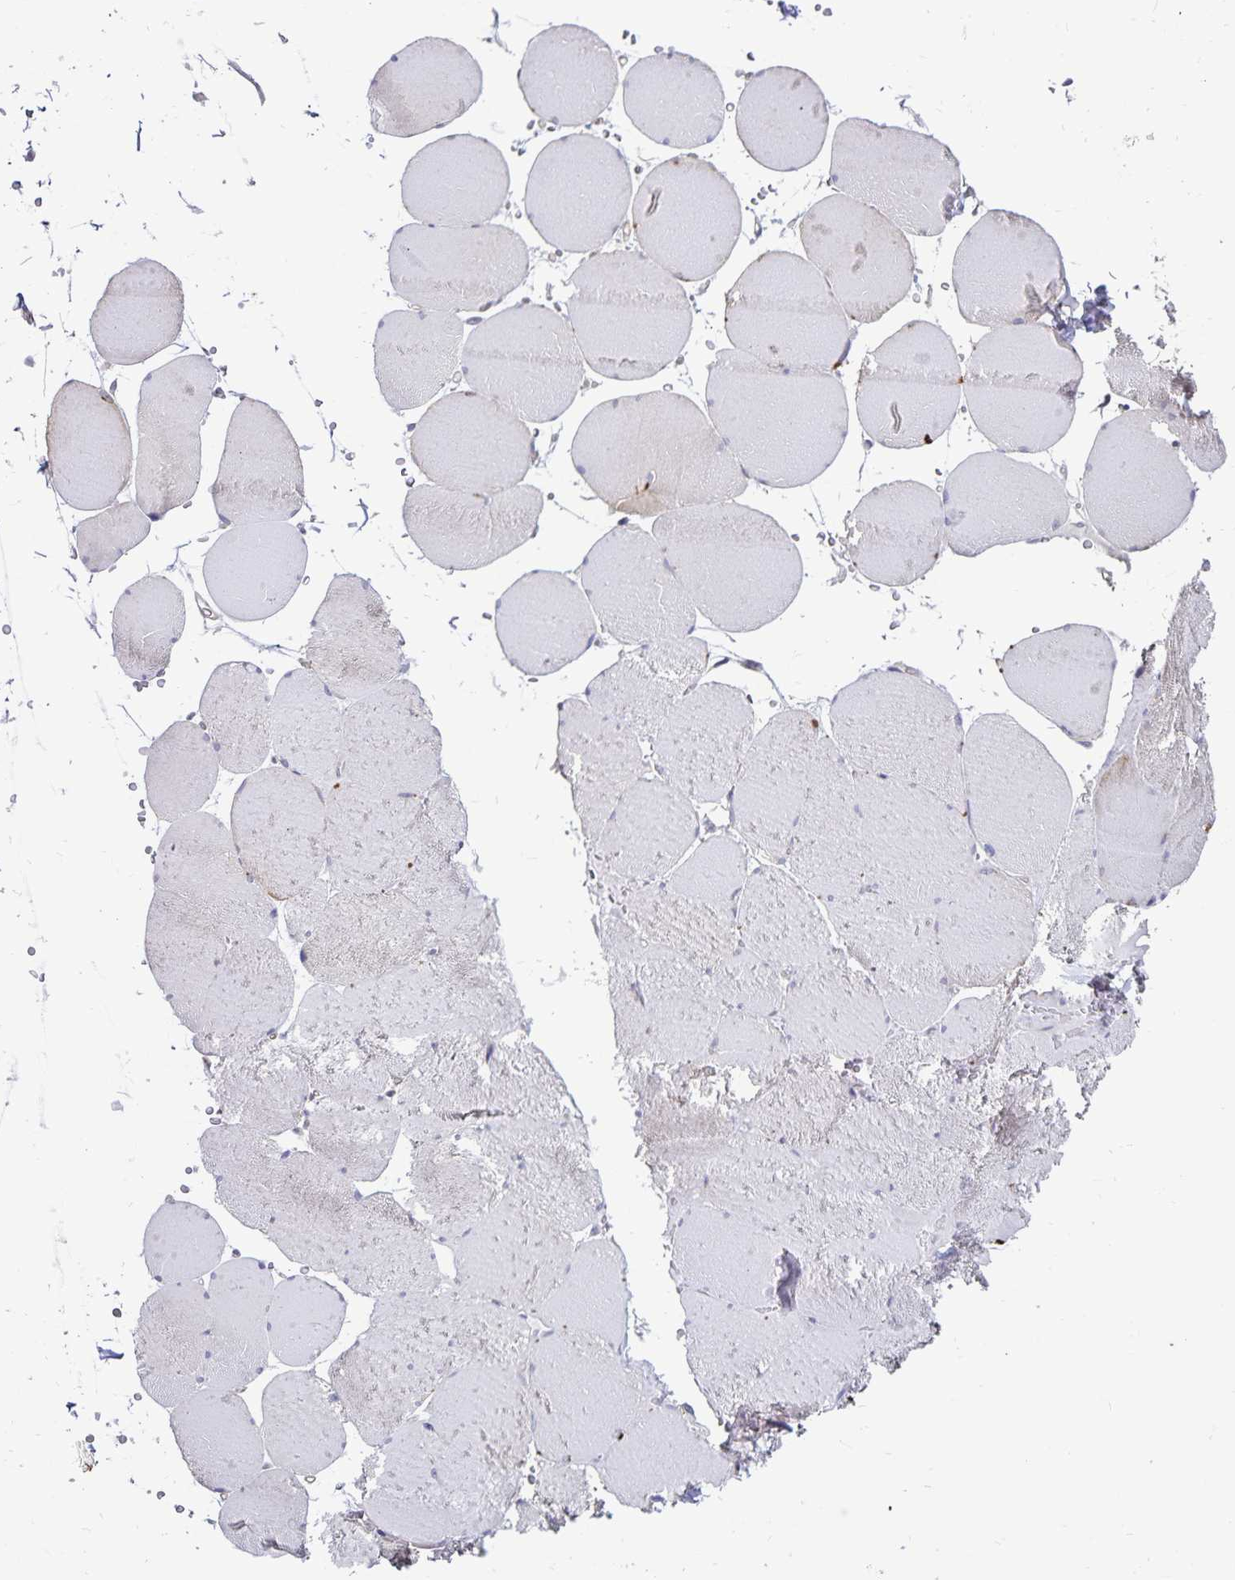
{"staining": {"intensity": "weak", "quantity": "<25%", "location": "cytoplasmic/membranous"}, "tissue": "skeletal muscle", "cell_type": "Myocytes", "image_type": "normal", "snomed": [{"axis": "morphology", "description": "Normal tissue, NOS"}, {"axis": "topography", "description": "Skeletal muscle"}, {"axis": "topography", "description": "Head-Neck"}], "caption": "This is an IHC image of benign human skeletal muscle. There is no staining in myocytes.", "gene": "CDKN2B", "patient": {"sex": "male", "age": 66}}